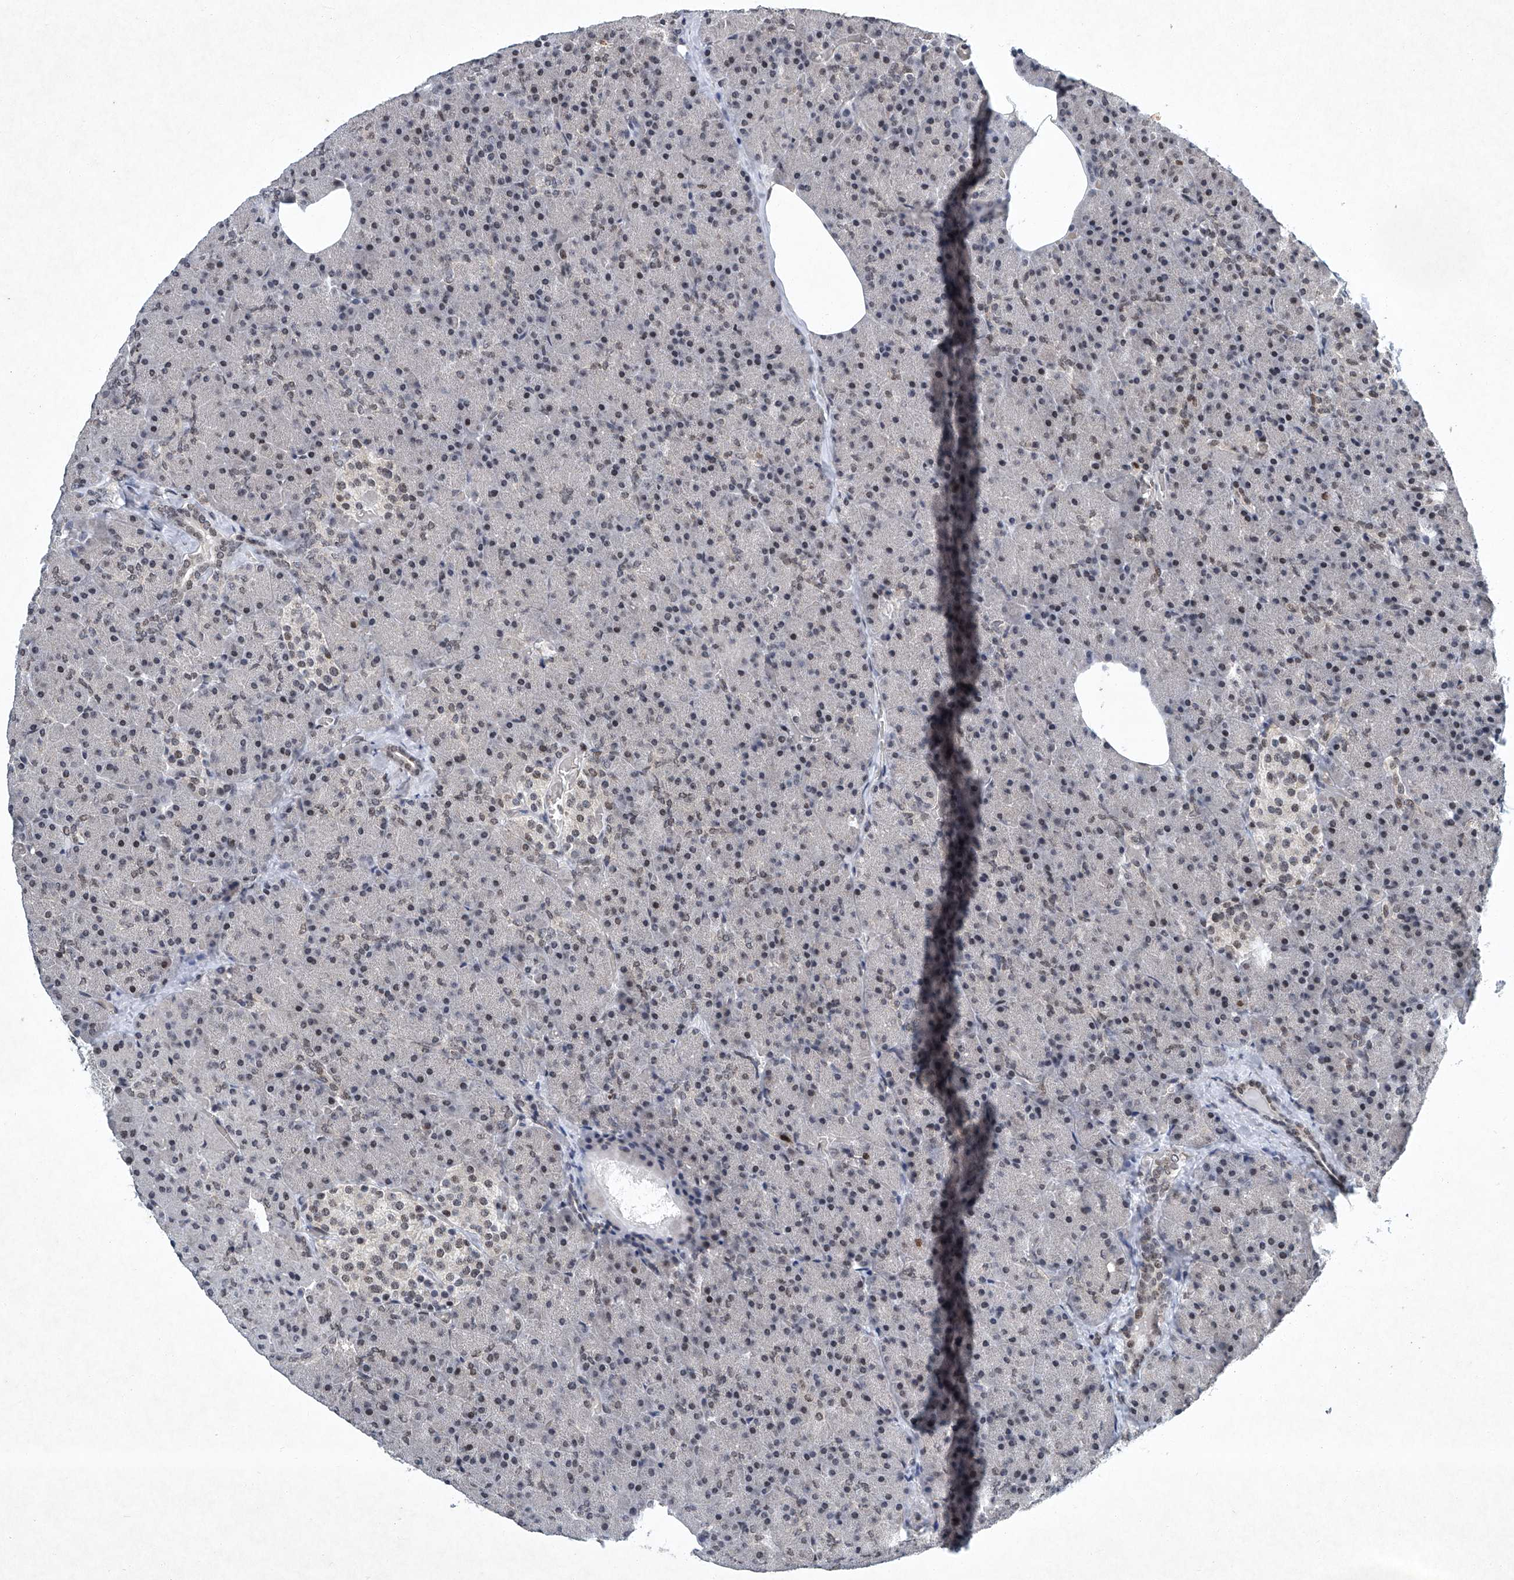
{"staining": {"intensity": "weak", "quantity": ">75%", "location": "nuclear"}, "tissue": "pancreas", "cell_type": "Exocrine glandular cells", "image_type": "normal", "snomed": [{"axis": "morphology", "description": "Normal tissue, NOS"}, {"axis": "morphology", "description": "Carcinoid, malignant, NOS"}, {"axis": "topography", "description": "Pancreas"}], "caption": "Approximately >75% of exocrine glandular cells in unremarkable pancreas exhibit weak nuclear protein positivity as visualized by brown immunohistochemical staining.", "gene": "TFDP1", "patient": {"sex": "female", "age": 35}}